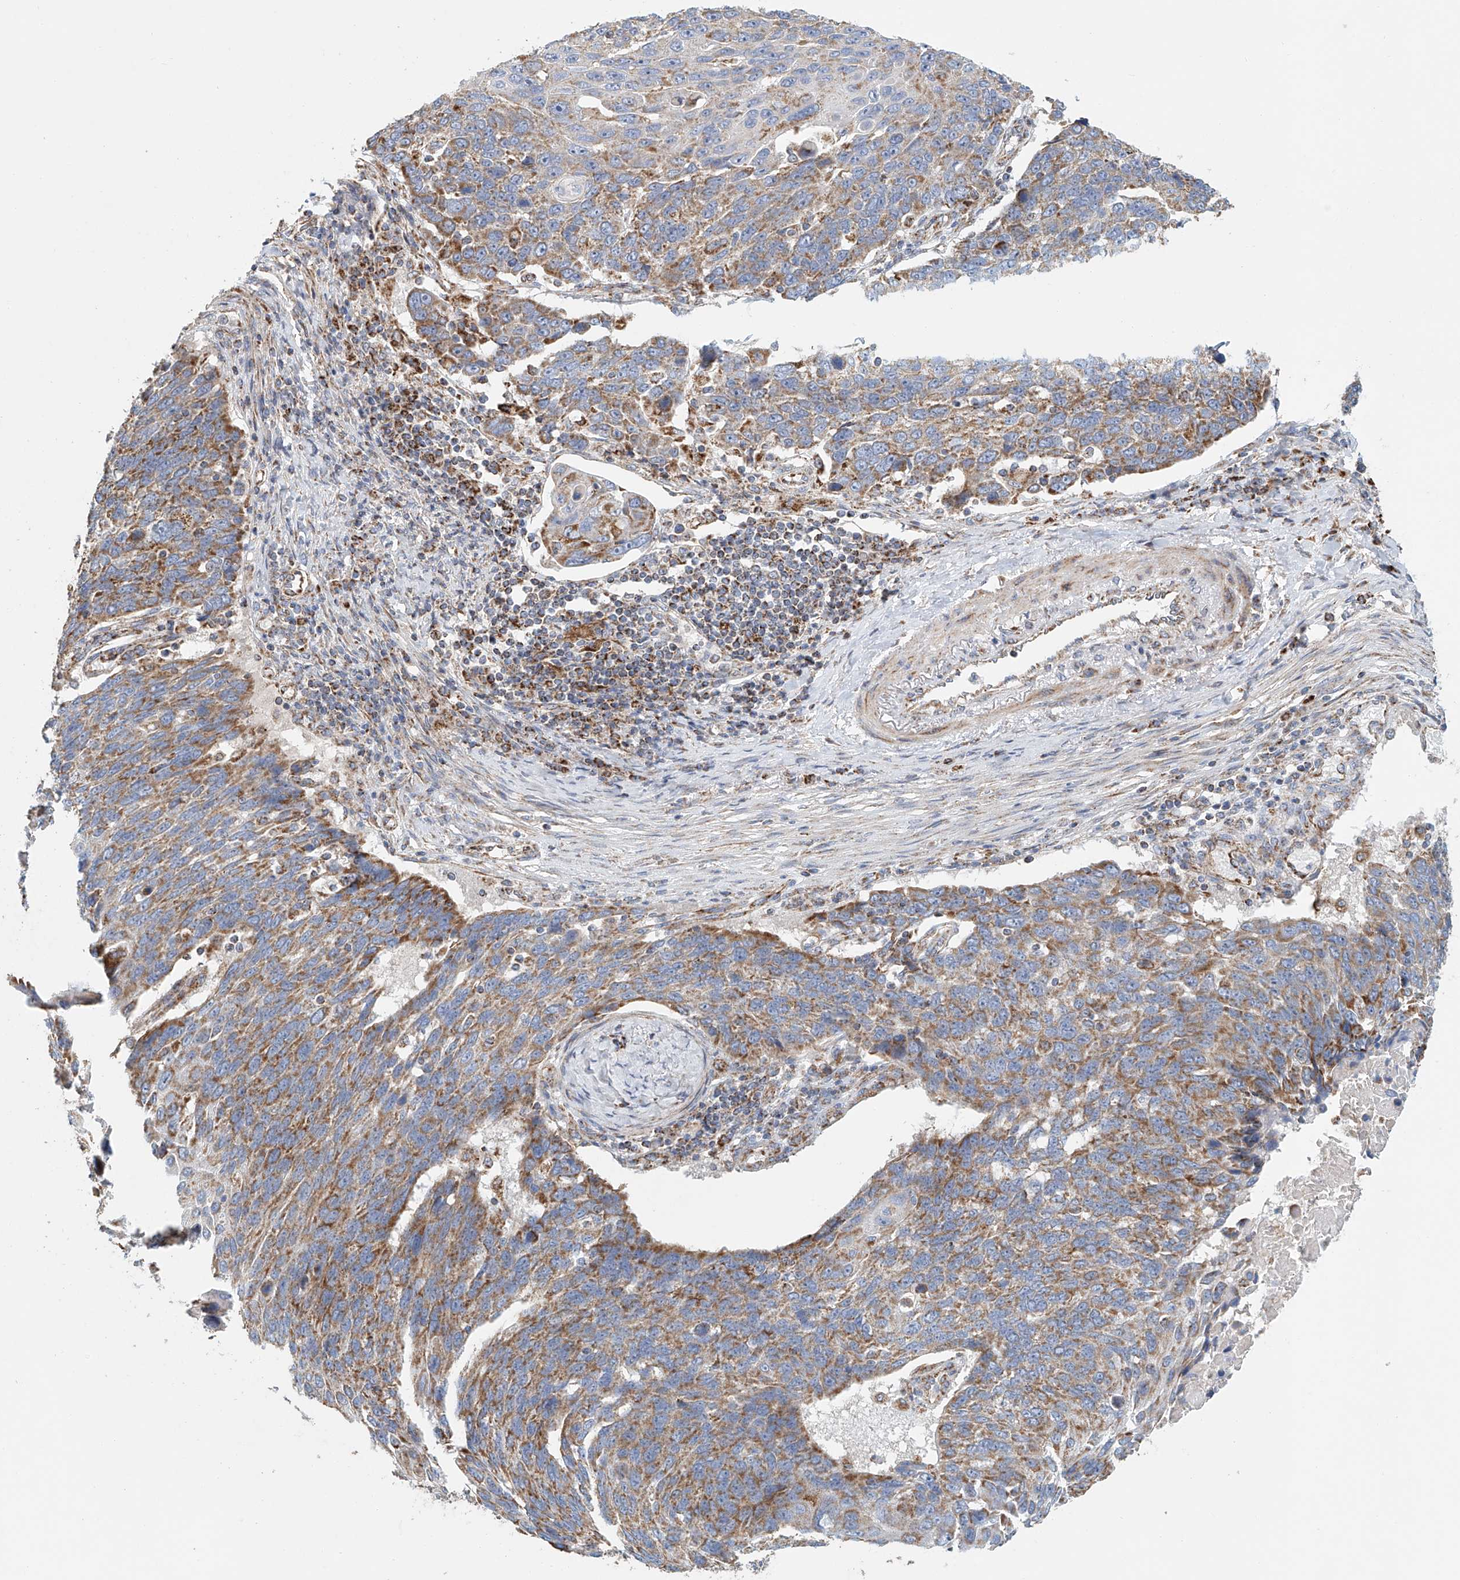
{"staining": {"intensity": "moderate", "quantity": ">75%", "location": "cytoplasmic/membranous"}, "tissue": "lung cancer", "cell_type": "Tumor cells", "image_type": "cancer", "snomed": [{"axis": "morphology", "description": "Squamous cell carcinoma, NOS"}, {"axis": "topography", "description": "Lung"}], "caption": "Human squamous cell carcinoma (lung) stained with a protein marker displays moderate staining in tumor cells.", "gene": "MCL1", "patient": {"sex": "male", "age": 66}}